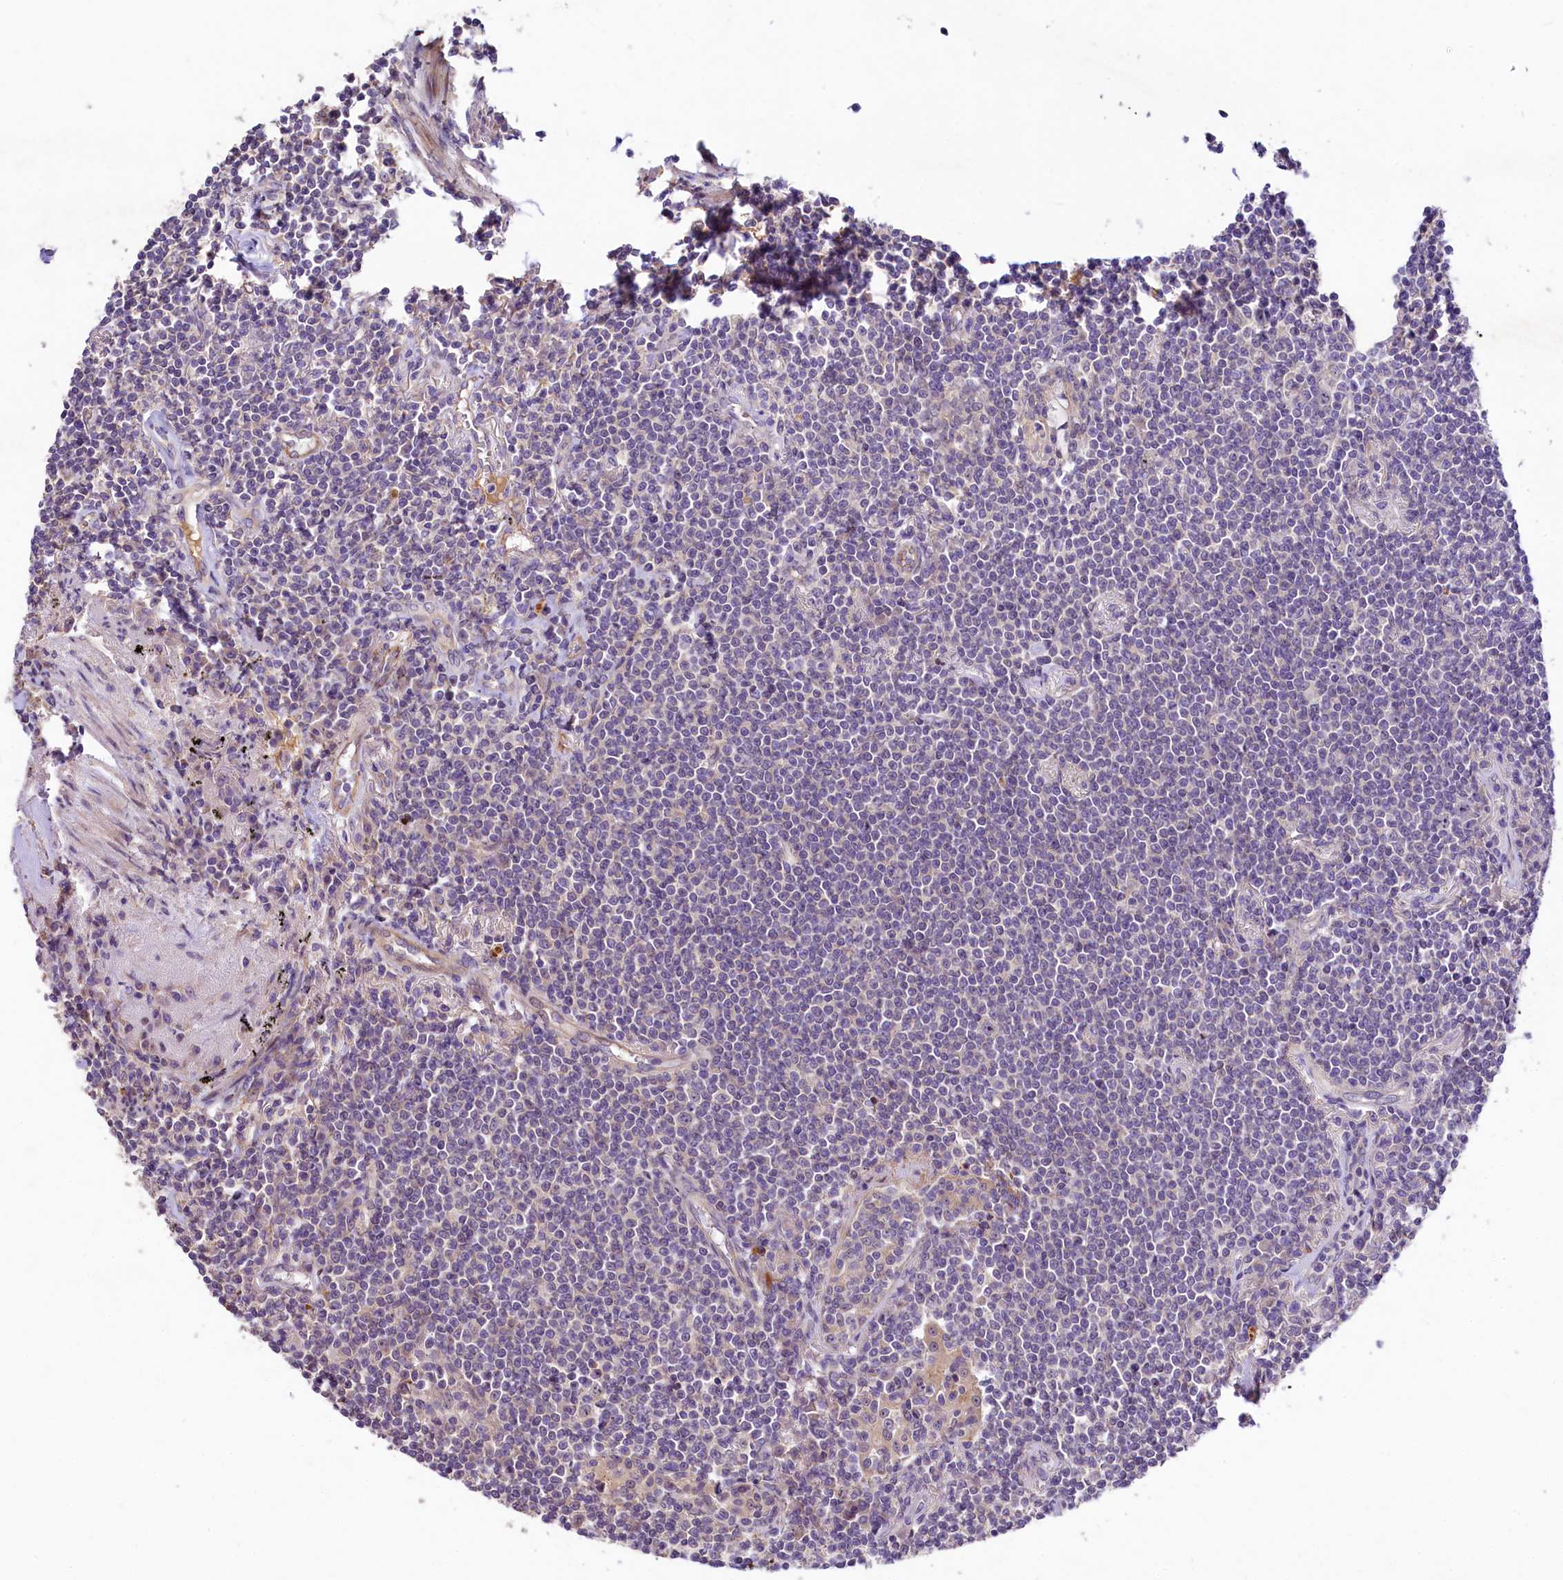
{"staining": {"intensity": "negative", "quantity": "none", "location": "none"}, "tissue": "lymphoma", "cell_type": "Tumor cells", "image_type": "cancer", "snomed": [{"axis": "morphology", "description": "Malignant lymphoma, non-Hodgkin's type, Low grade"}, {"axis": "topography", "description": "Lung"}], "caption": "This is a photomicrograph of IHC staining of lymphoma, which shows no staining in tumor cells.", "gene": "UBXN6", "patient": {"sex": "female", "age": 71}}